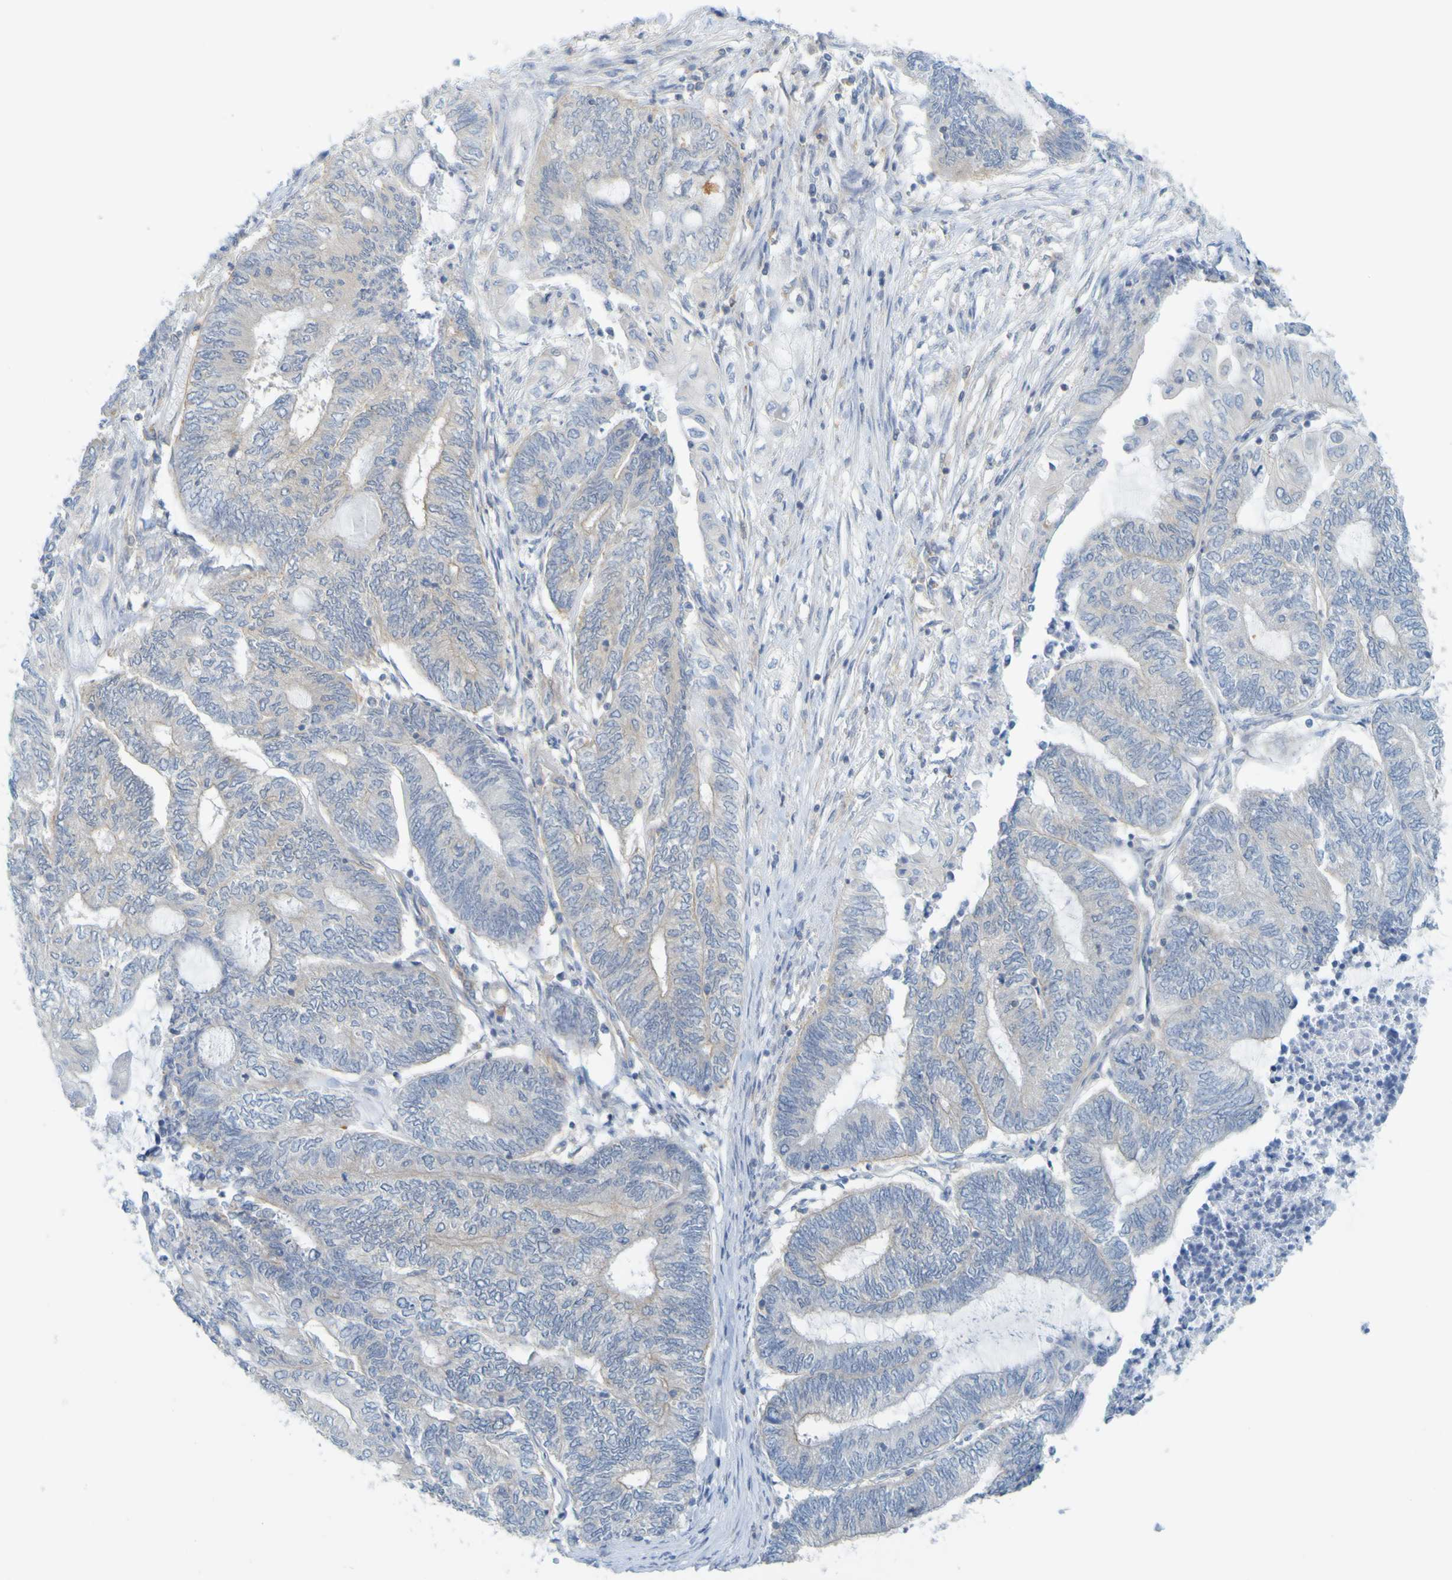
{"staining": {"intensity": "negative", "quantity": "none", "location": "none"}, "tissue": "endometrial cancer", "cell_type": "Tumor cells", "image_type": "cancer", "snomed": [{"axis": "morphology", "description": "Adenocarcinoma, NOS"}, {"axis": "topography", "description": "Uterus"}, {"axis": "topography", "description": "Endometrium"}], "caption": "This micrograph is of adenocarcinoma (endometrial) stained with immunohistochemistry to label a protein in brown with the nuclei are counter-stained blue. There is no positivity in tumor cells. (Stains: DAB IHC with hematoxylin counter stain, Microscopy: brightfield microscopy at high magnification).", "gene": "APPL1", "patient": {"sex": "female", "age": 70}}